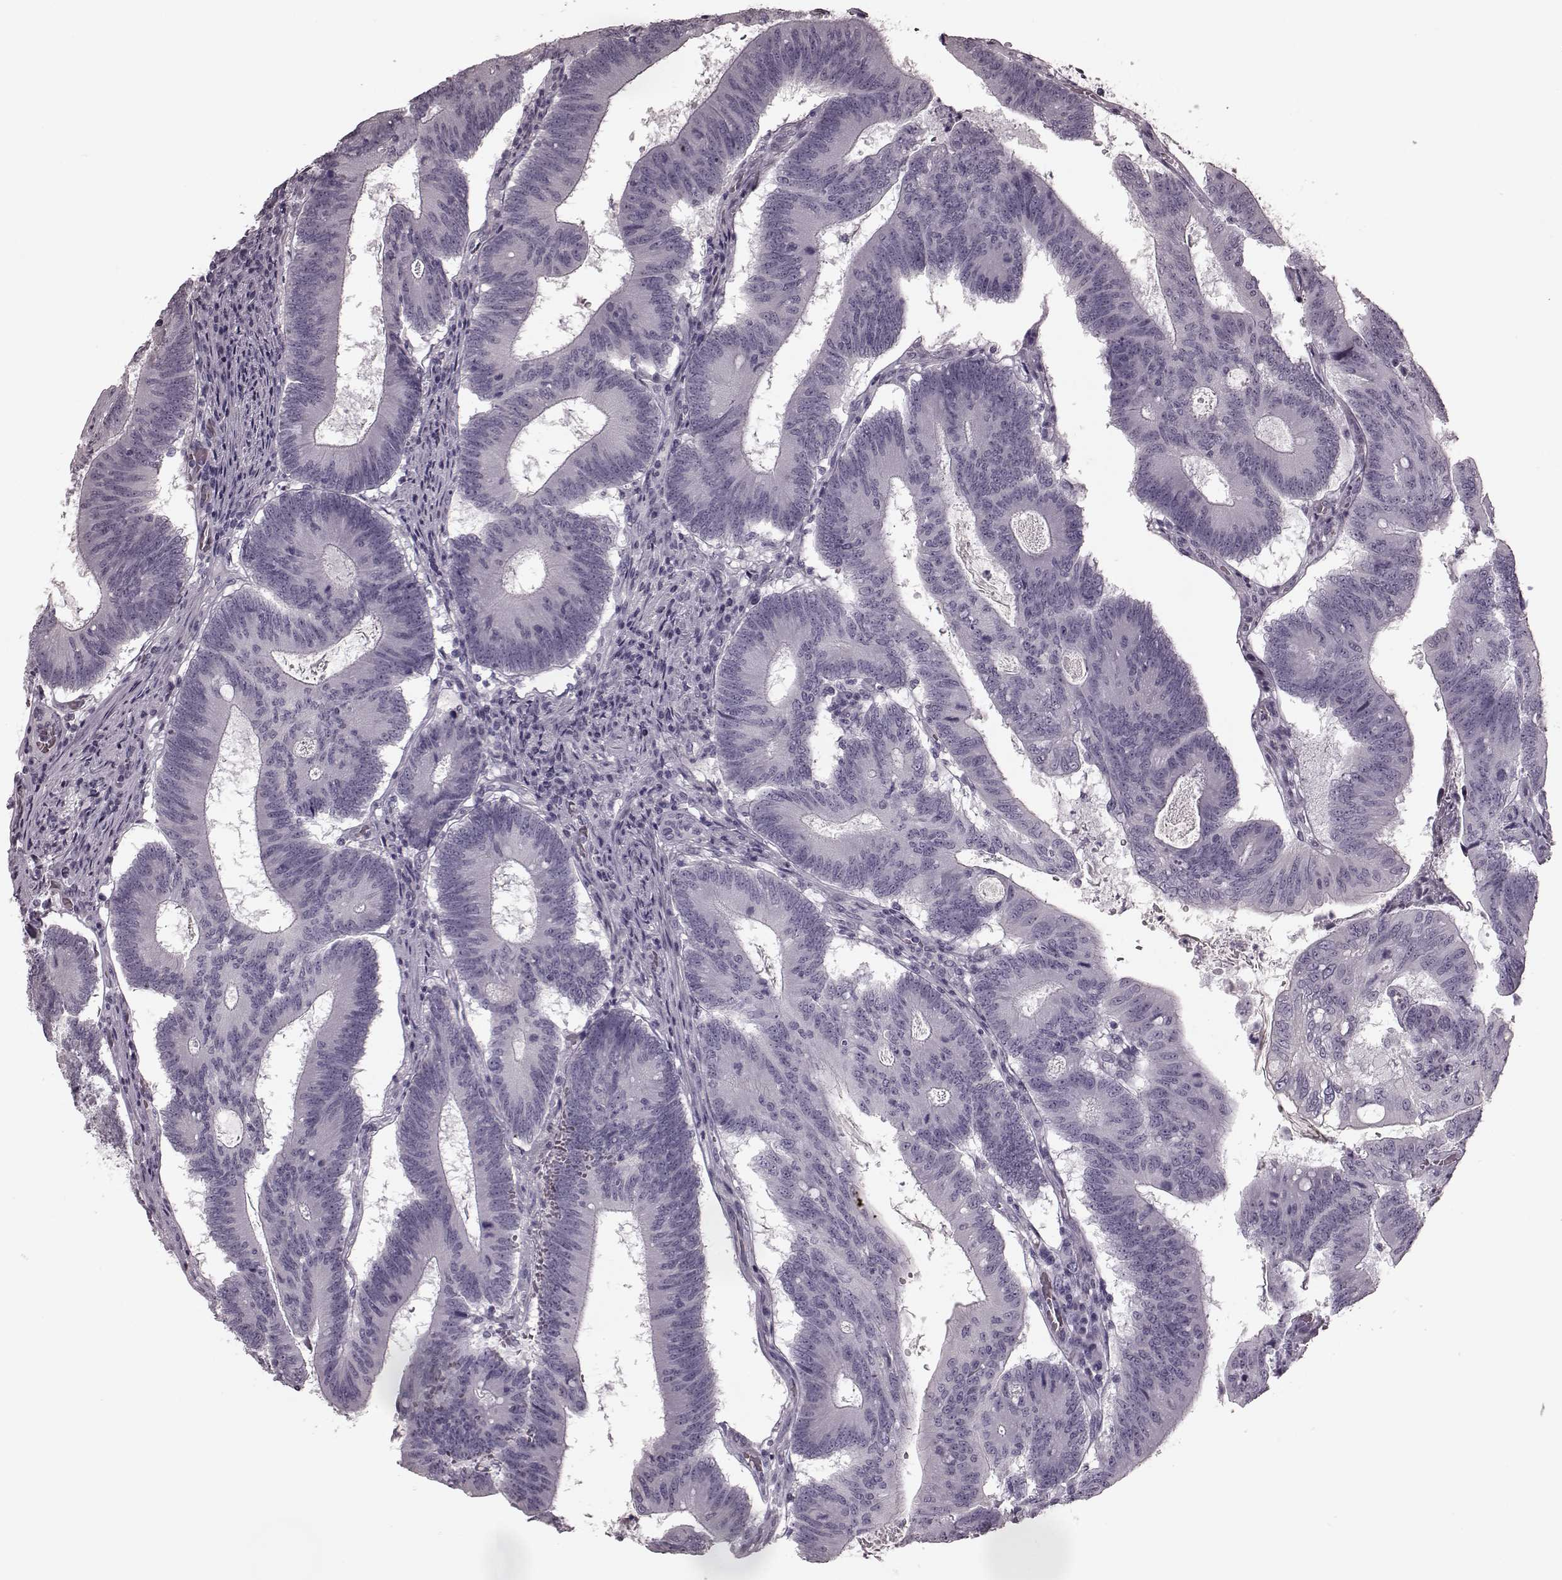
{"staining": {"intensity": "negative", "quantity": "none", "location": "none"}, "tissue": "colorectal cancer", "cell_type": "Tumor cells", "image_type": "cancer", "snomed": [{"axis": "morphology", "description": "Adenocarcinoma, NOS"}, {"axis": "topography", "description": "Colon"}], "caption": "Colorectal cancer was stained to show a protein in brown. There is no significant positivity in tumor cells.", "gene": "TRPM1", "patient": {"sex": "female", "age": 70}}